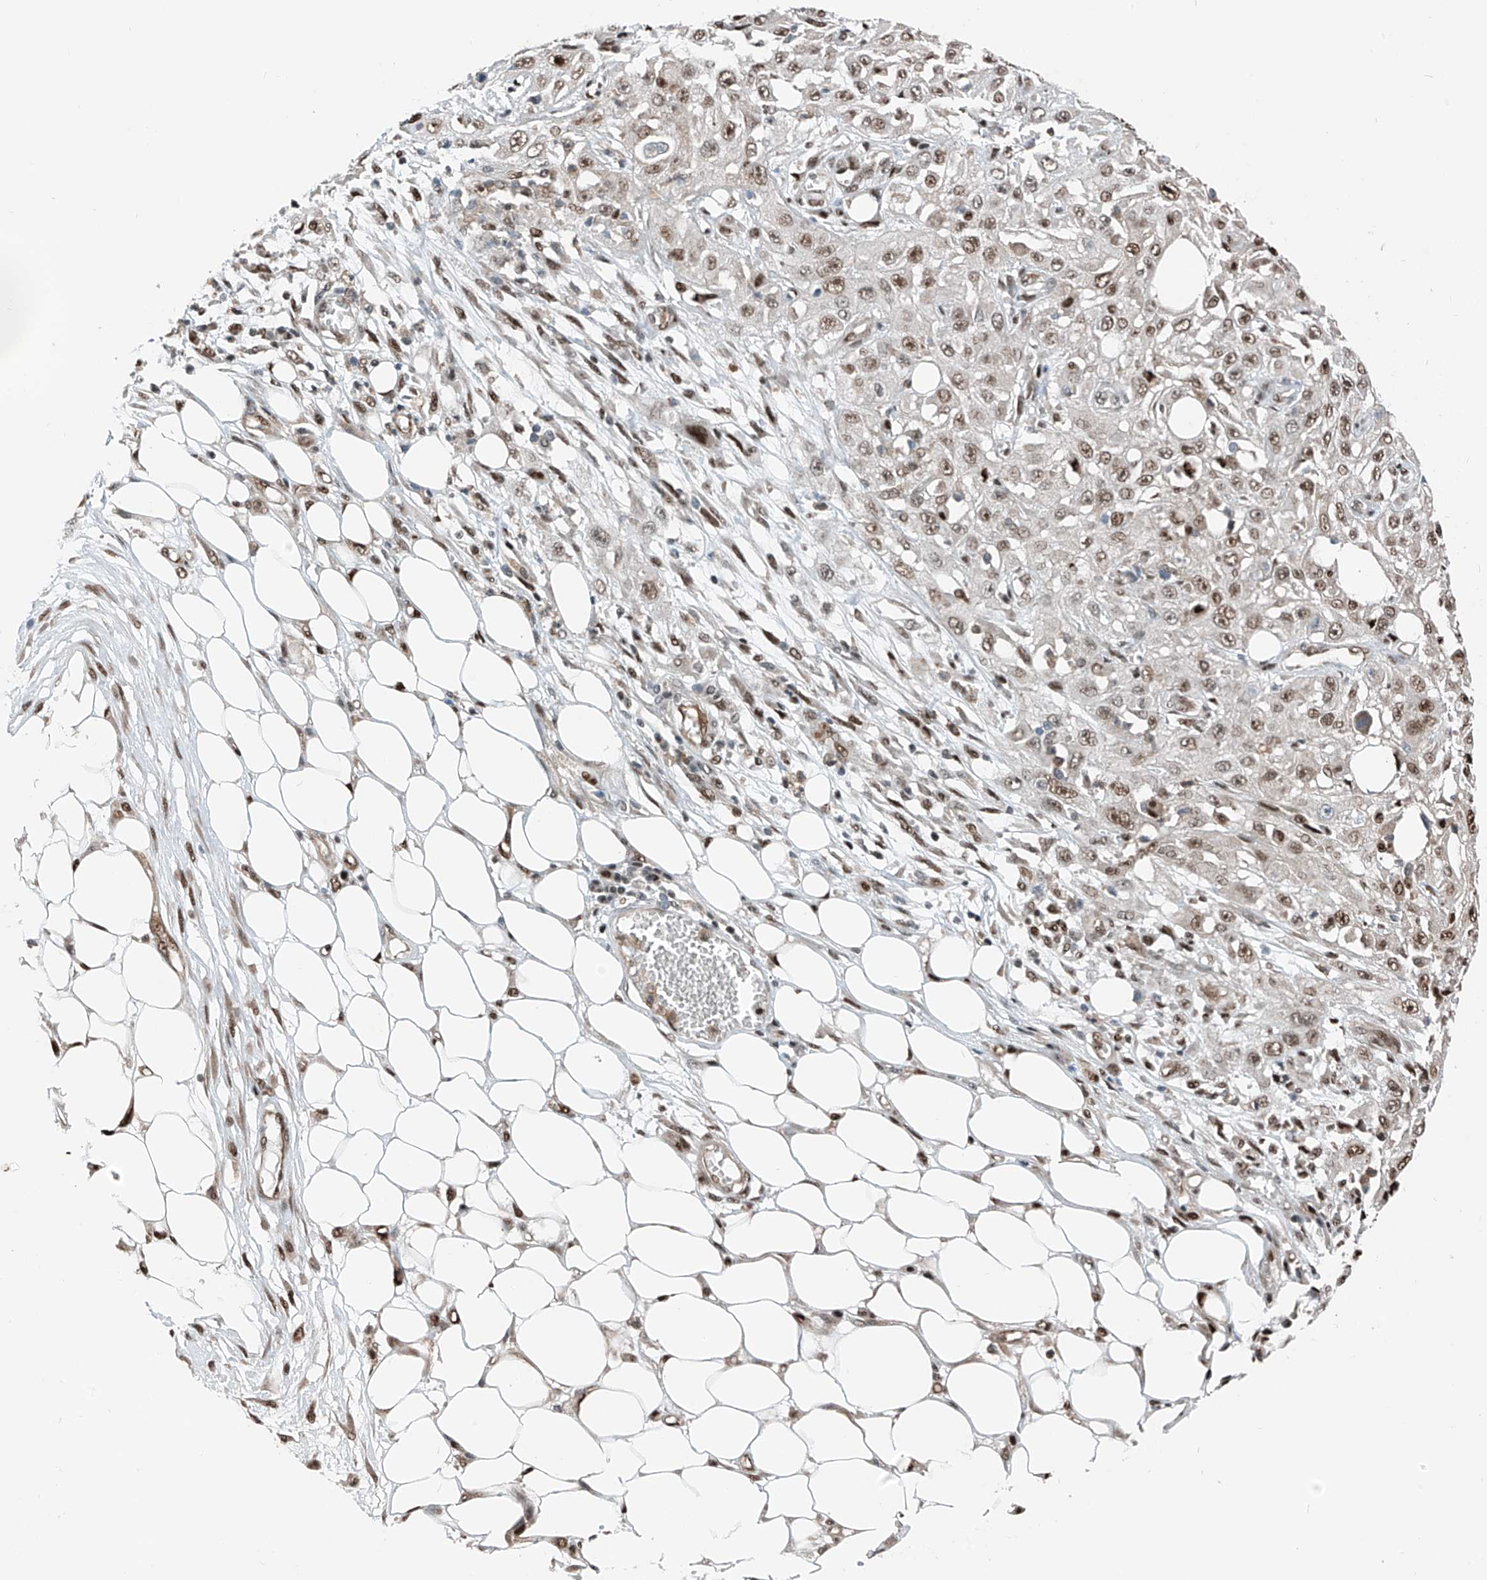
{"staining": {"intensity": "weak", "quantity": ">75%", "location": "nuclear"}, "tissue": "skin cancer", "cell_type": "Tumor cells", "image_type": "cancer", "snomed": [{"axis": "morphology", "description": "Squamous cell carcinoma, NOS"}, {"axis": "morphology", "description": "Squamous cell carcinoma, metastatic, NOS"}, {"axis": "topography", "description": "Skin"}, {"axis": "topography", "description": "Lymph node"}], "caption": "A micrograph of skin cancer (squamous cell carcinoma) stained for a protein demonstrates weak nuclear brown staining in tumor cells.", "gene": "RBP7", "patient": {"sex": "male", "age": 75}}